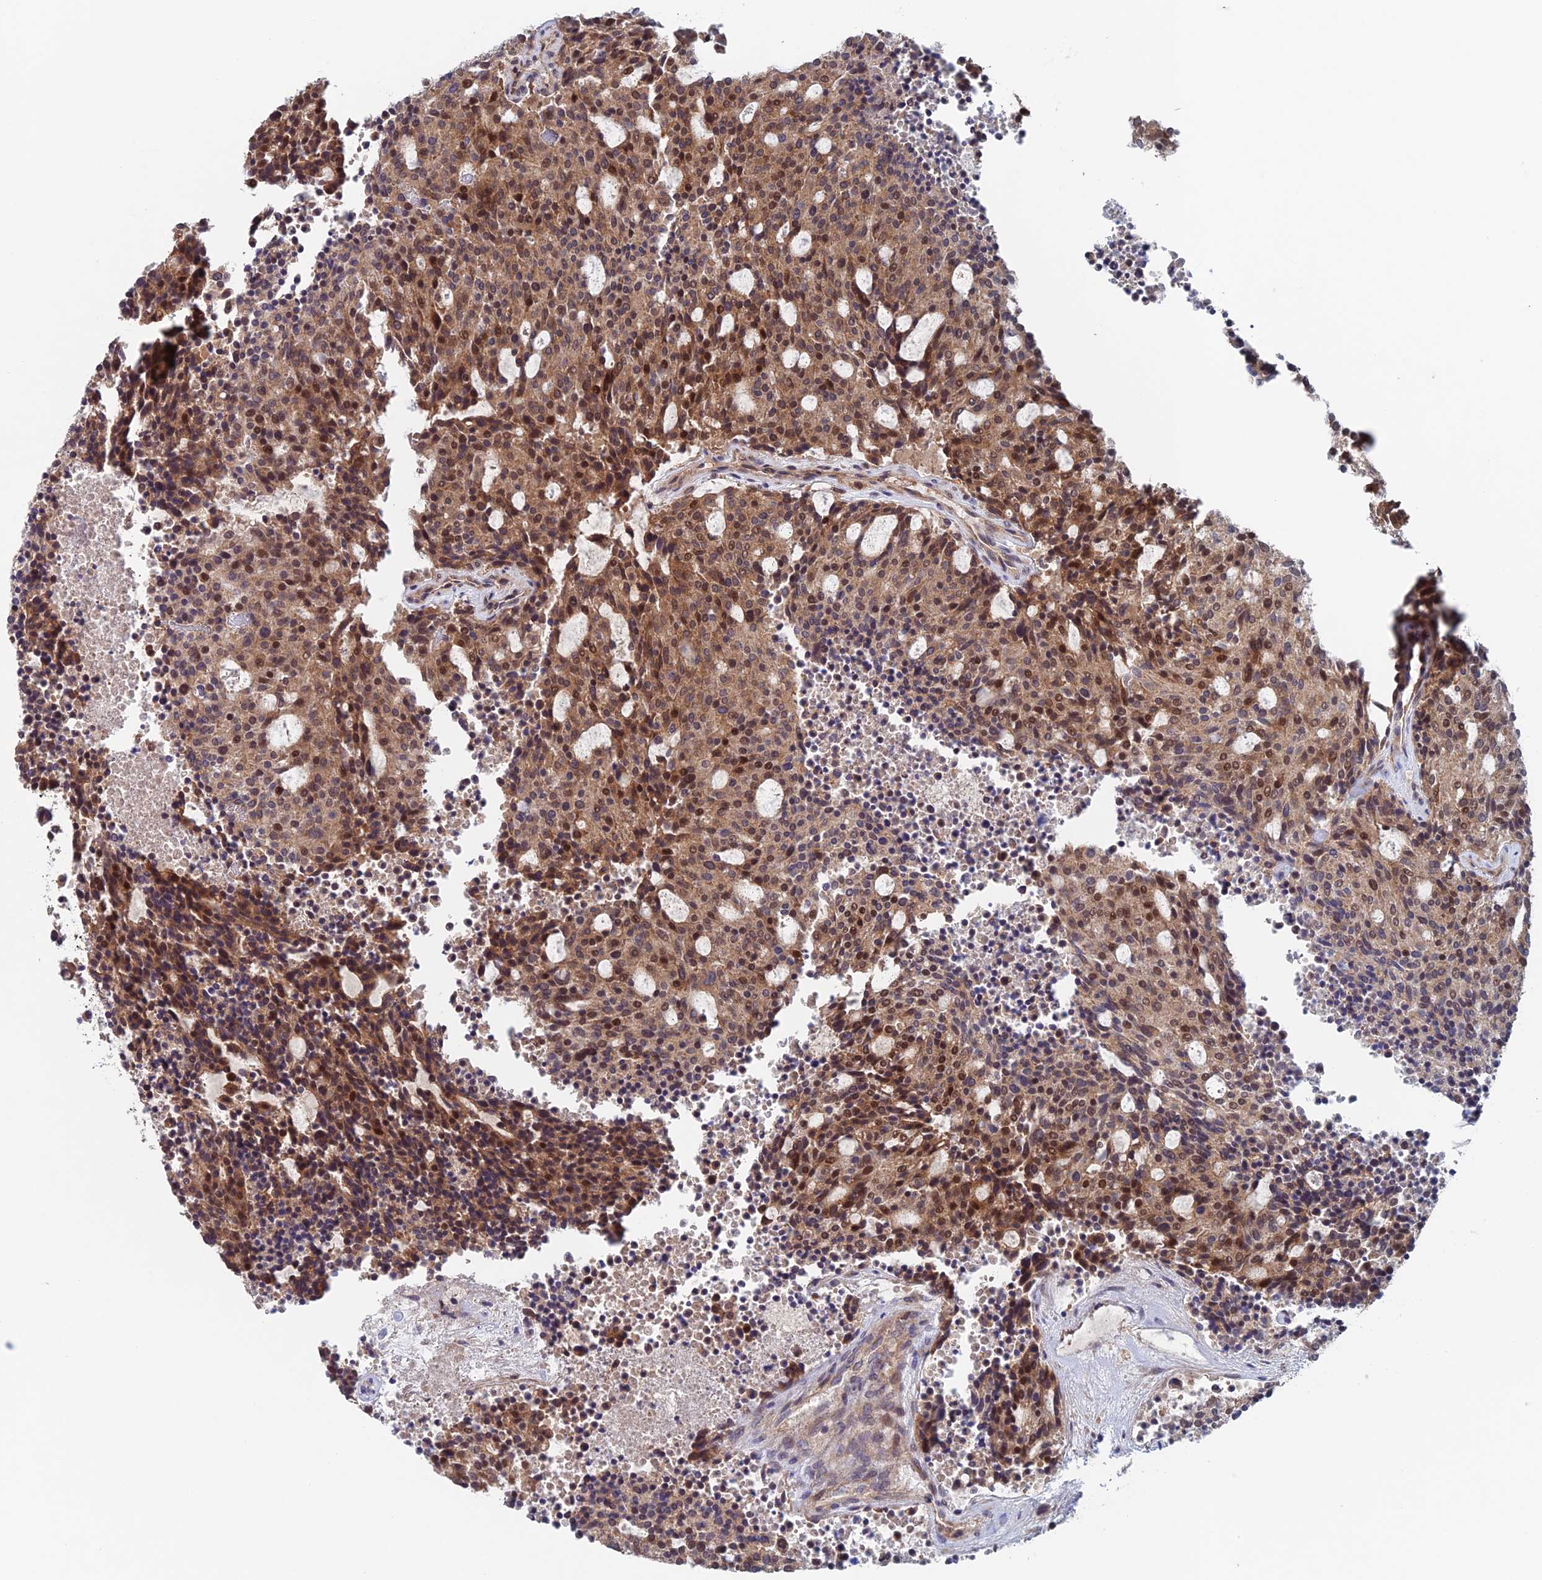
{"staining": {"intensity": "moderate", "quantity": ">75%", "location": "cytoplasmic/membranous,nuclear"}, "tissue": "carcinoid", "cell_type": "Tumor cells", "image_type": "cancer", "snomed": [{"axis": "morphology", "description": "Carcinoid, malignant, NOS"}, {"axis": "topography", "description": "Pancreas"}], "caption": "Immunohistochemical staining of human malignant carcinoid demonstrates moderate cytoplasmic/membranous and nuclear protein expression in about >75% of tumor cells.", "gene": "NUDT16L1", "patient": {"sex": "female", "age": 54}}